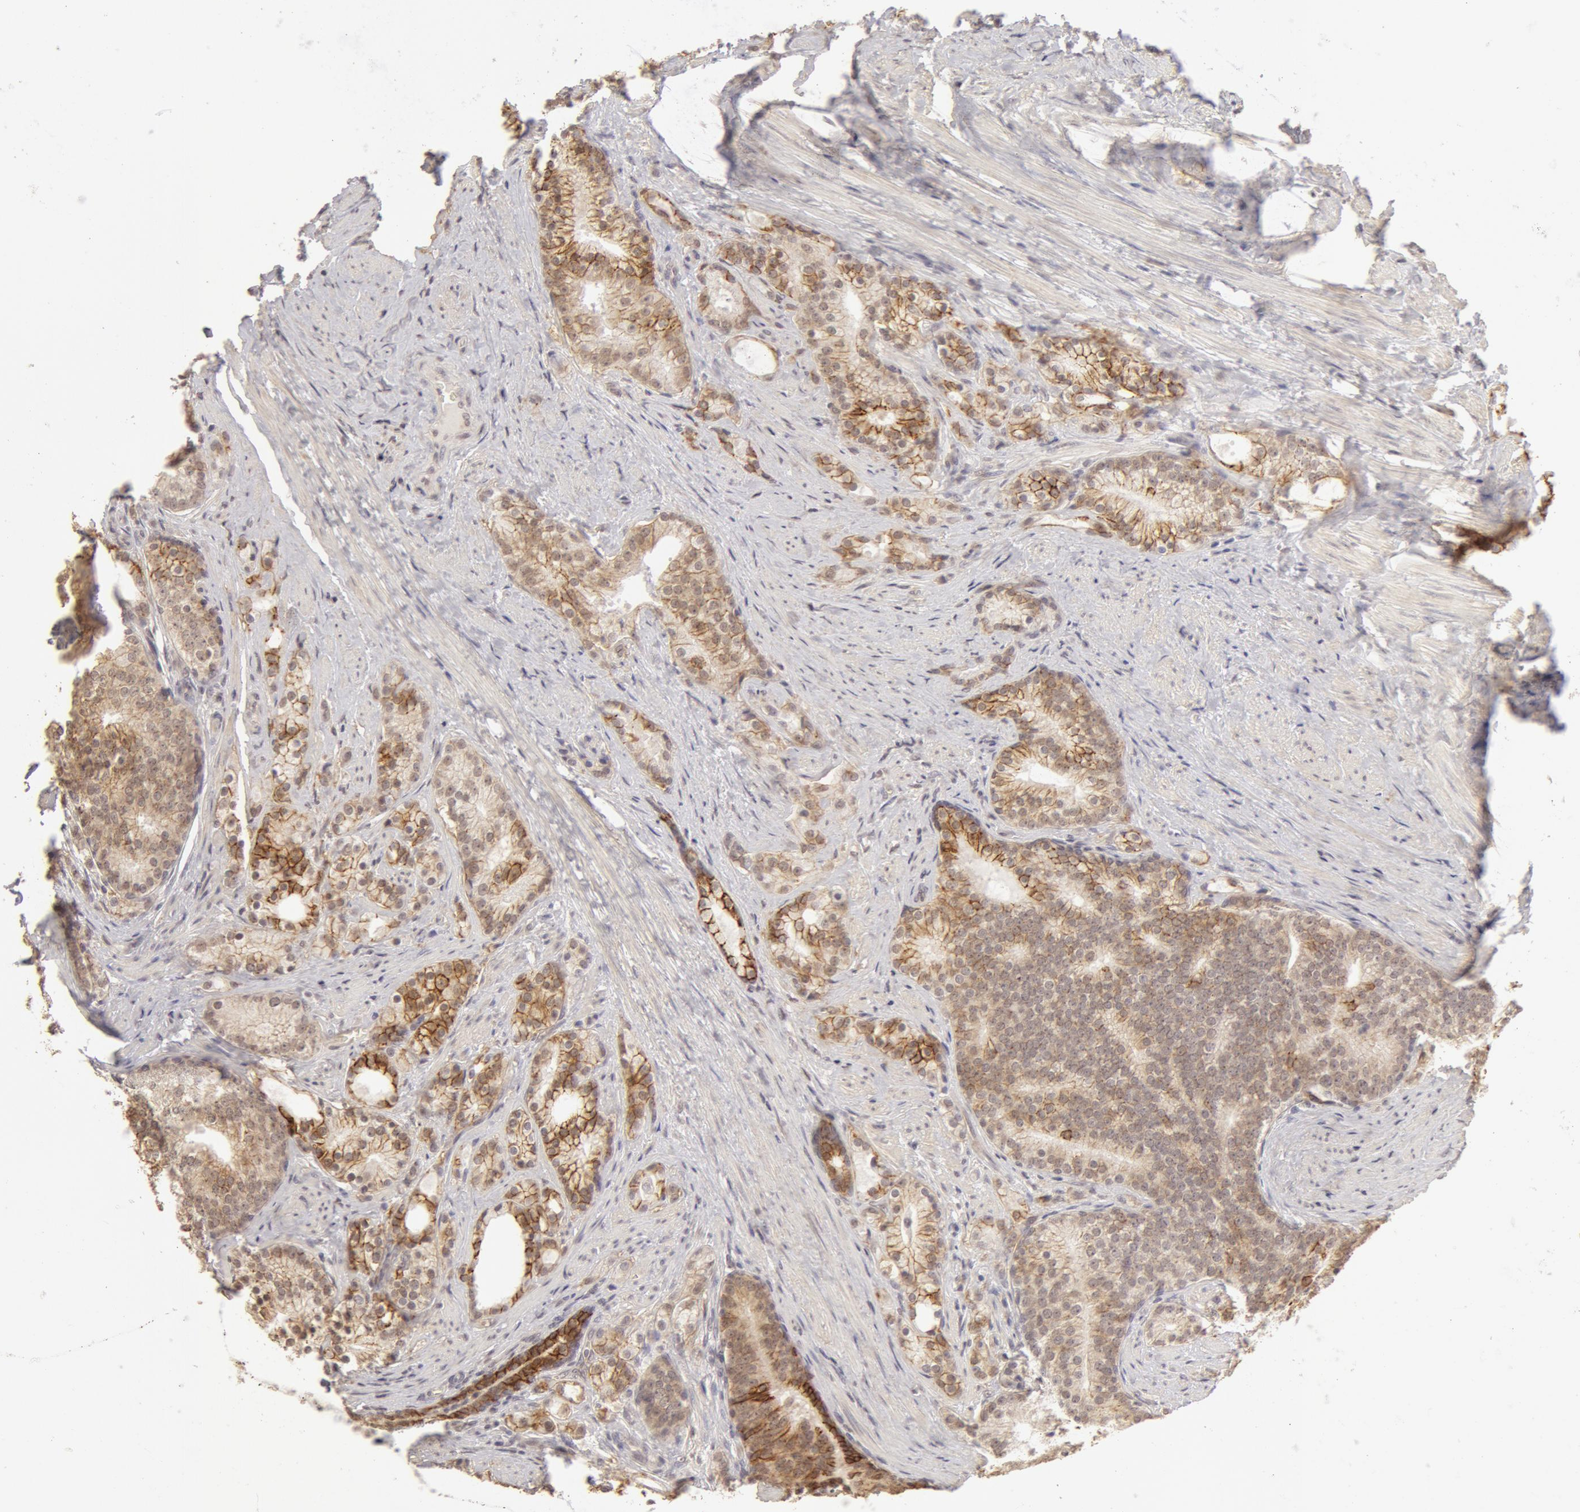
{"staining": {"intensity": "moderate", "quantity": ">75%", "location": "cytoplasmic/membranous"}, "tissue": "prostate cancer", "cell_type": "Tumor cells", "image_type": "cancer", "snomed": [{"axis": "morphology", "description": "Adenocarcinoma, Low grade"}, {"axis": "topography", "description": "Prostate"}], "caption": "Immunohistochemical staining of human prostate adenocarcinoma (low-grade) demonstrates medium levels of moderate cytoplasmic/membranous protein positivity in approximately >75% of tumor cells.", "gene": "ADAM10", "patient": {"sex": "male", "age": 71}}